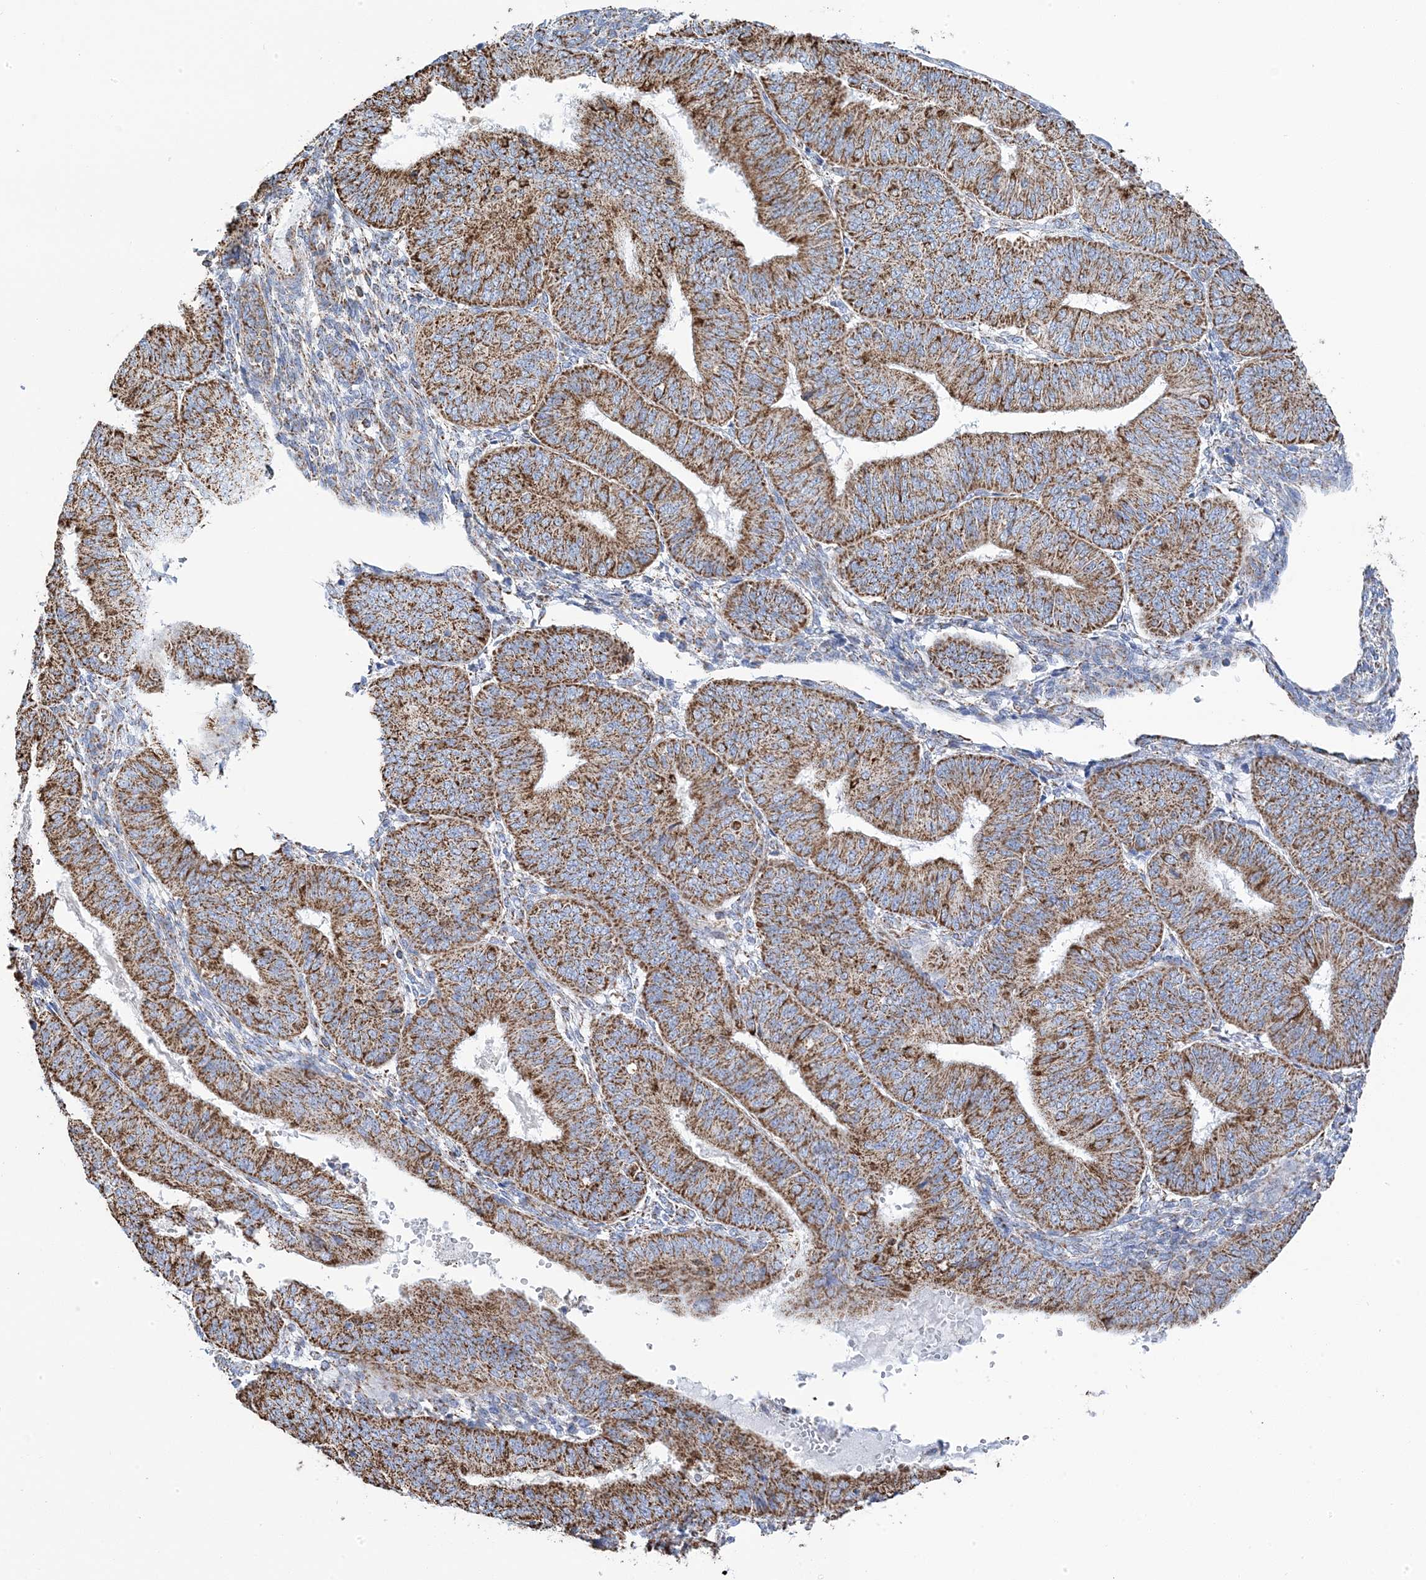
{"staining": {"intensity": "moderate", "quantity": ">75%", "location": "cytoplasmic/membranous"}, "tissue": "endometrial cancer", "cell_type": "Tumor cells", "image_type": "cancer", "snomed": [{"axis": "morphology", "description": "Adenocarcinoma, NOS"}, {"axis": "topography", "description": "Endometrium"}], "caption": "High-power microscopy captured an IHC photomicrograph of endometrial cancer (adenocarcinoma), revealing moderate cytoplasmic/membranous expression in about >75% of tumor cells.", "gene": "GTPBP8", "patient": {"sex": "female", "age": 58}}